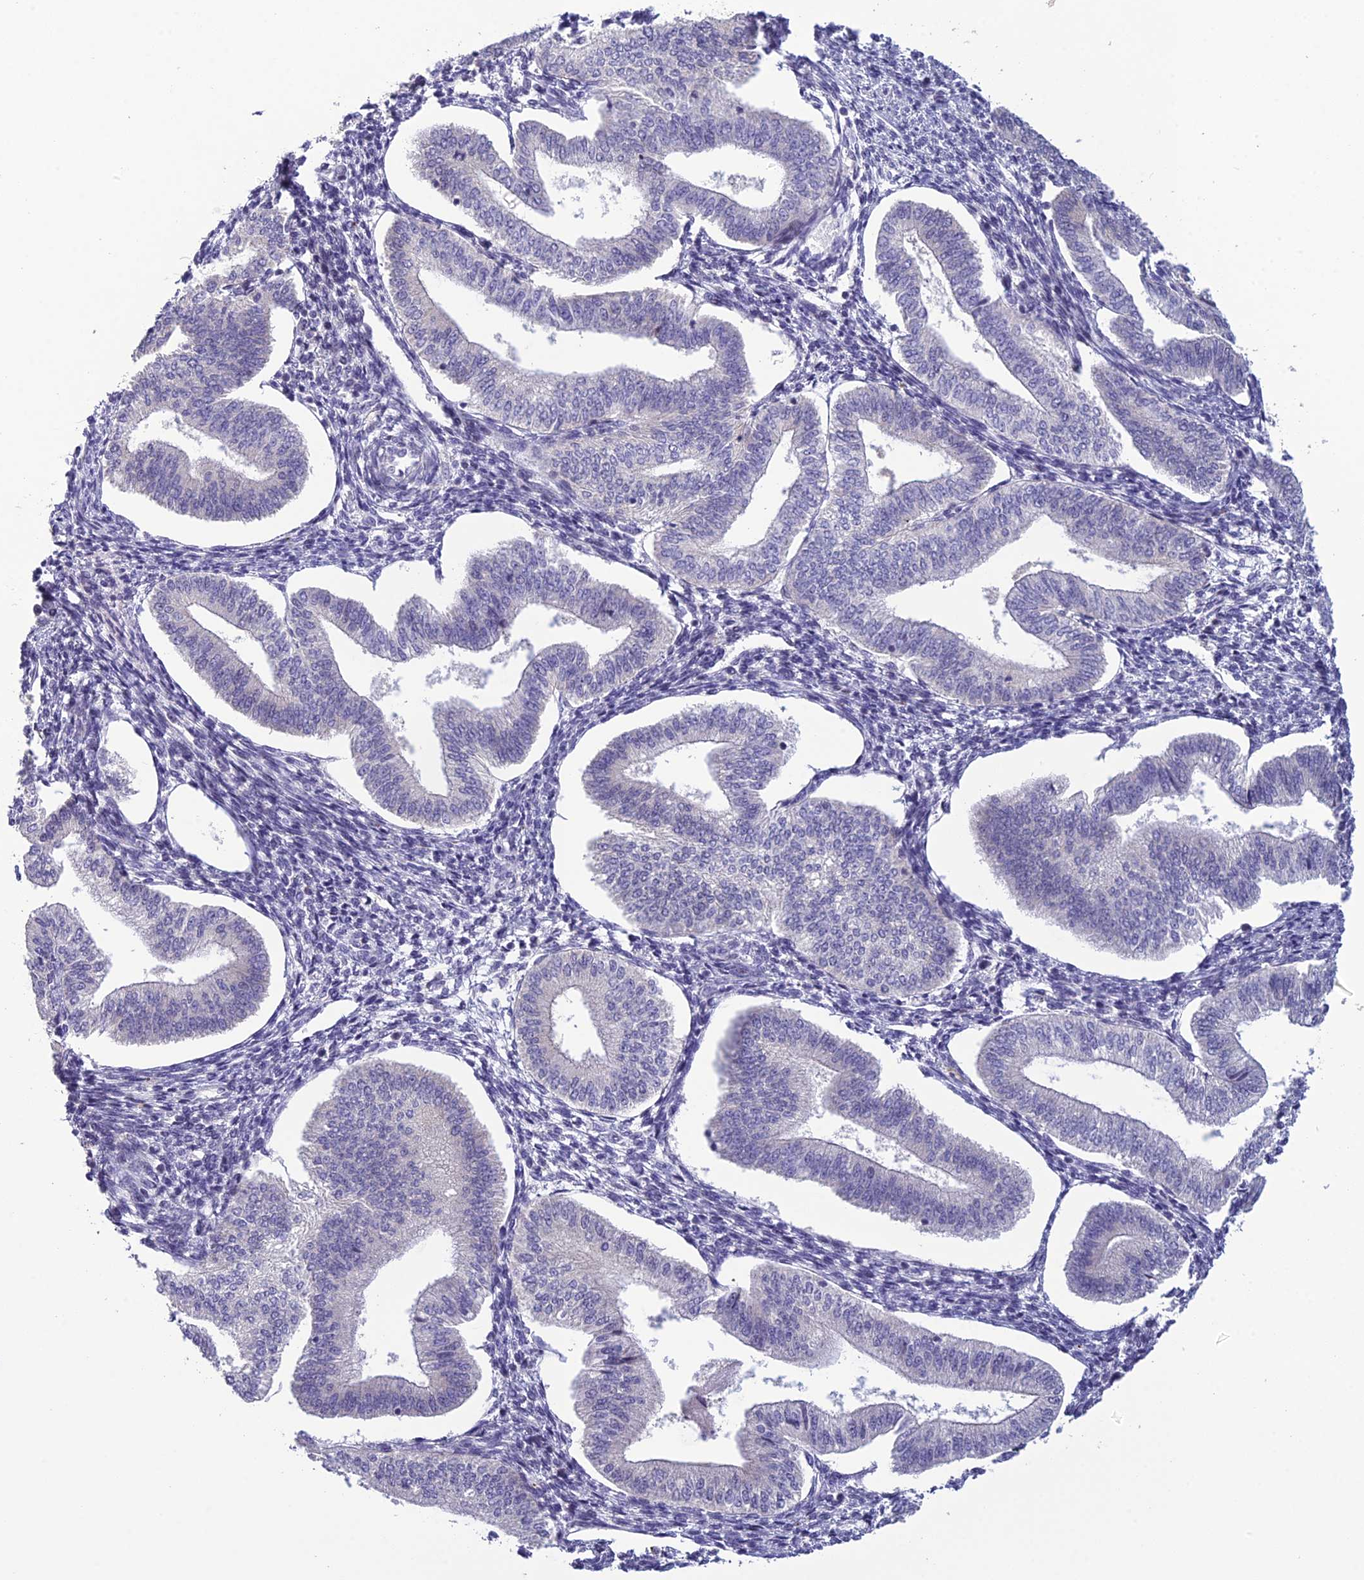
{"staining": {"intensity": "negative", "quantity": "none", "location": "none"}, "tissue": "endometrium", "cell_type": "Cells in endometrial stroma", "image_type": "normal", "snomed": [{"axis": "morphology", "description": "Normal tissue, NOS"}, {"axis": "topography", "description": "Endometrium"}], "caption": "An IHC micrograph of normal endometrium is shown. There is no staining in cells in endometrial stroma of endometrium. Nuclei are stained in blue.", "gene": "TMEM134", "patient": {"sex": "female", "age": 34}}